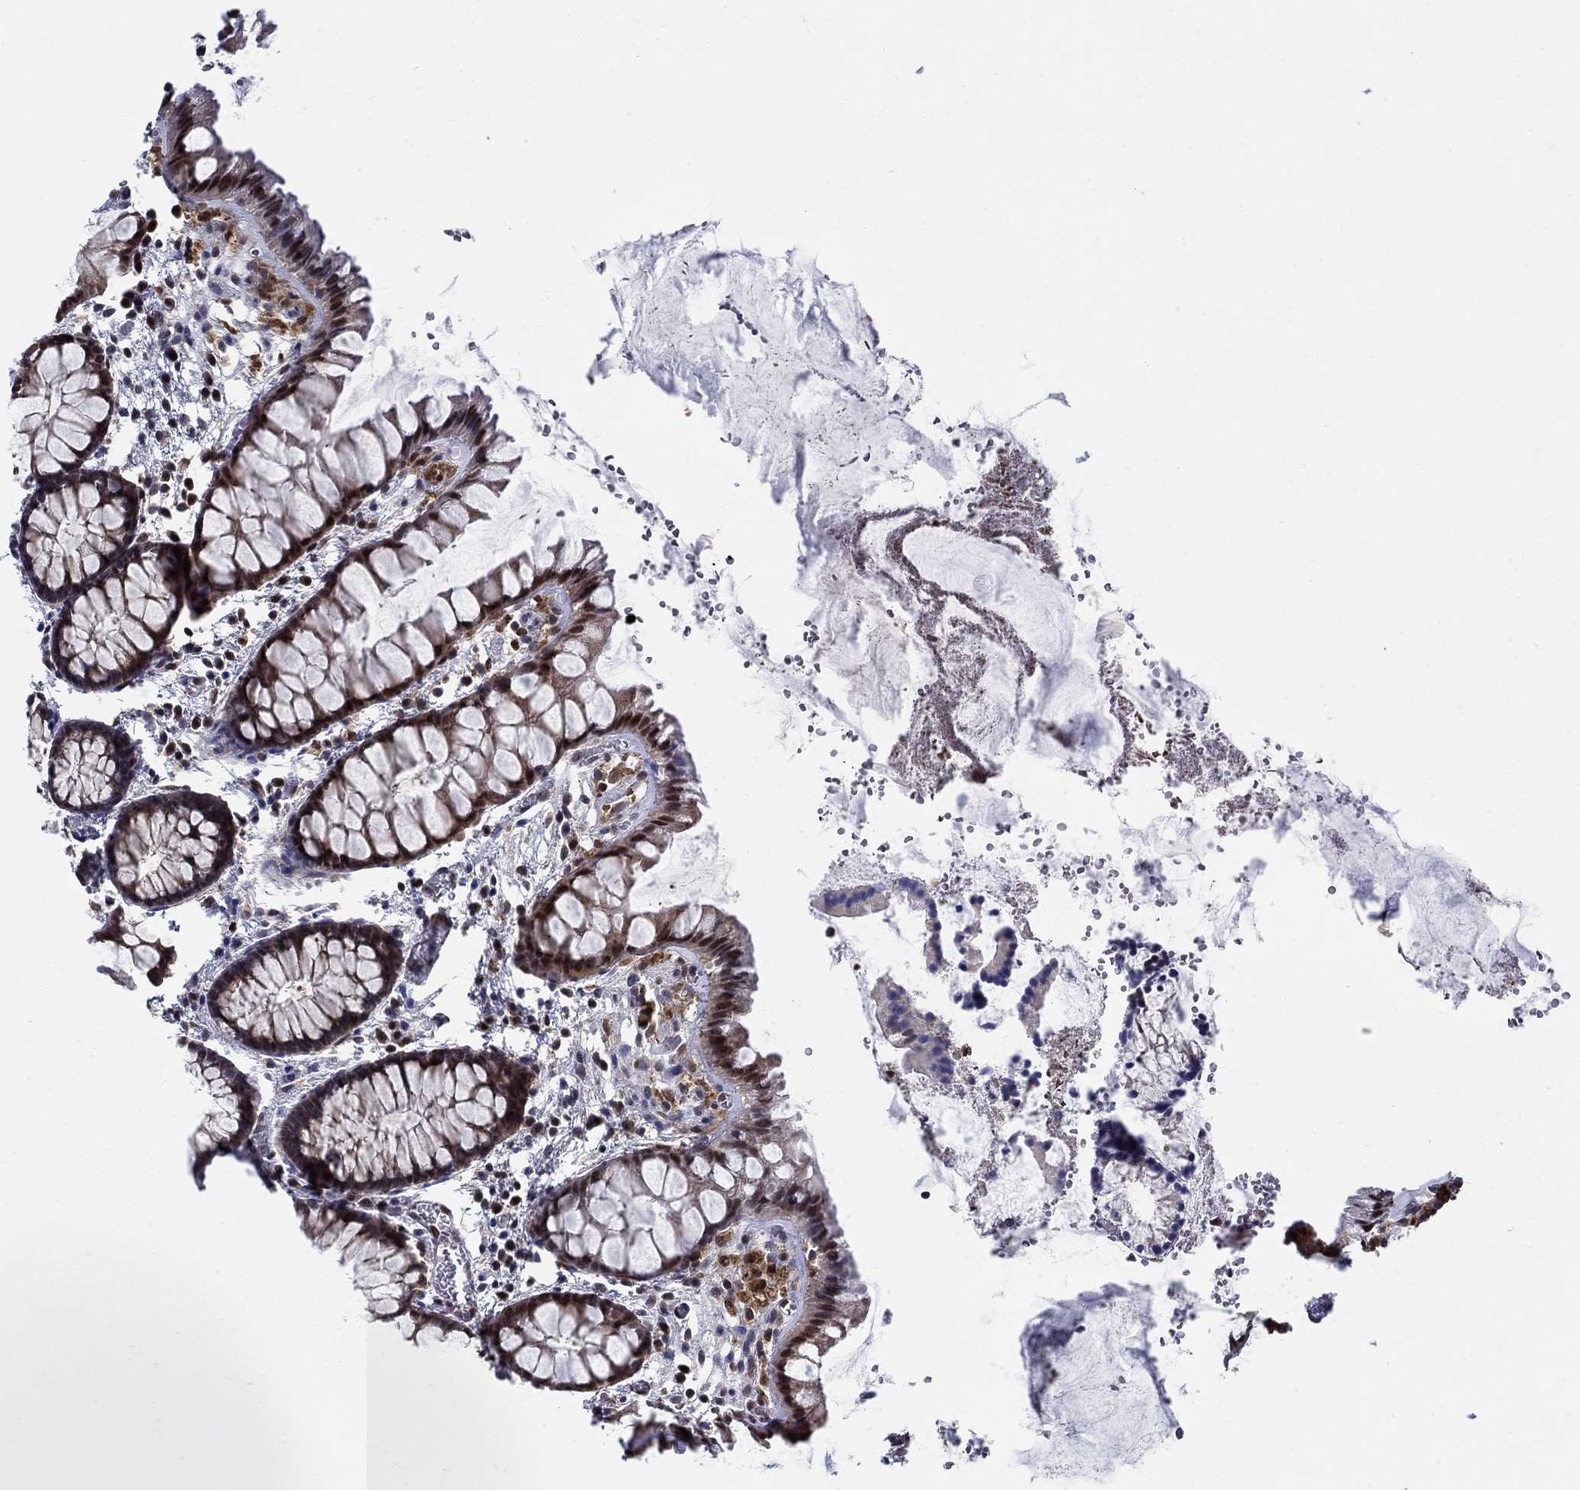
{"staining": {"intensity": "strong", "quantity": "25%-75%", "location": "nuclear"}, "tissue": "rectum", "cell_type": "Glandular cells", "image_type": "normal", "snomed": [{"axis": "morphology", "description": "Normal tissue, NOS"}, {"axis": "topography", "description": "Rectum"}], "caption": "A high-resolution photomicrograph shows IHC staining of unremarkable rectum, which exhibits strong nuclear positivity in approximately 25%-75% of glandular cells. (brown staining indicates protein expression, while blue staining denotes nuclei).", "gene": "ZNF594", "patient": {"sex": "female", "age": 62}}